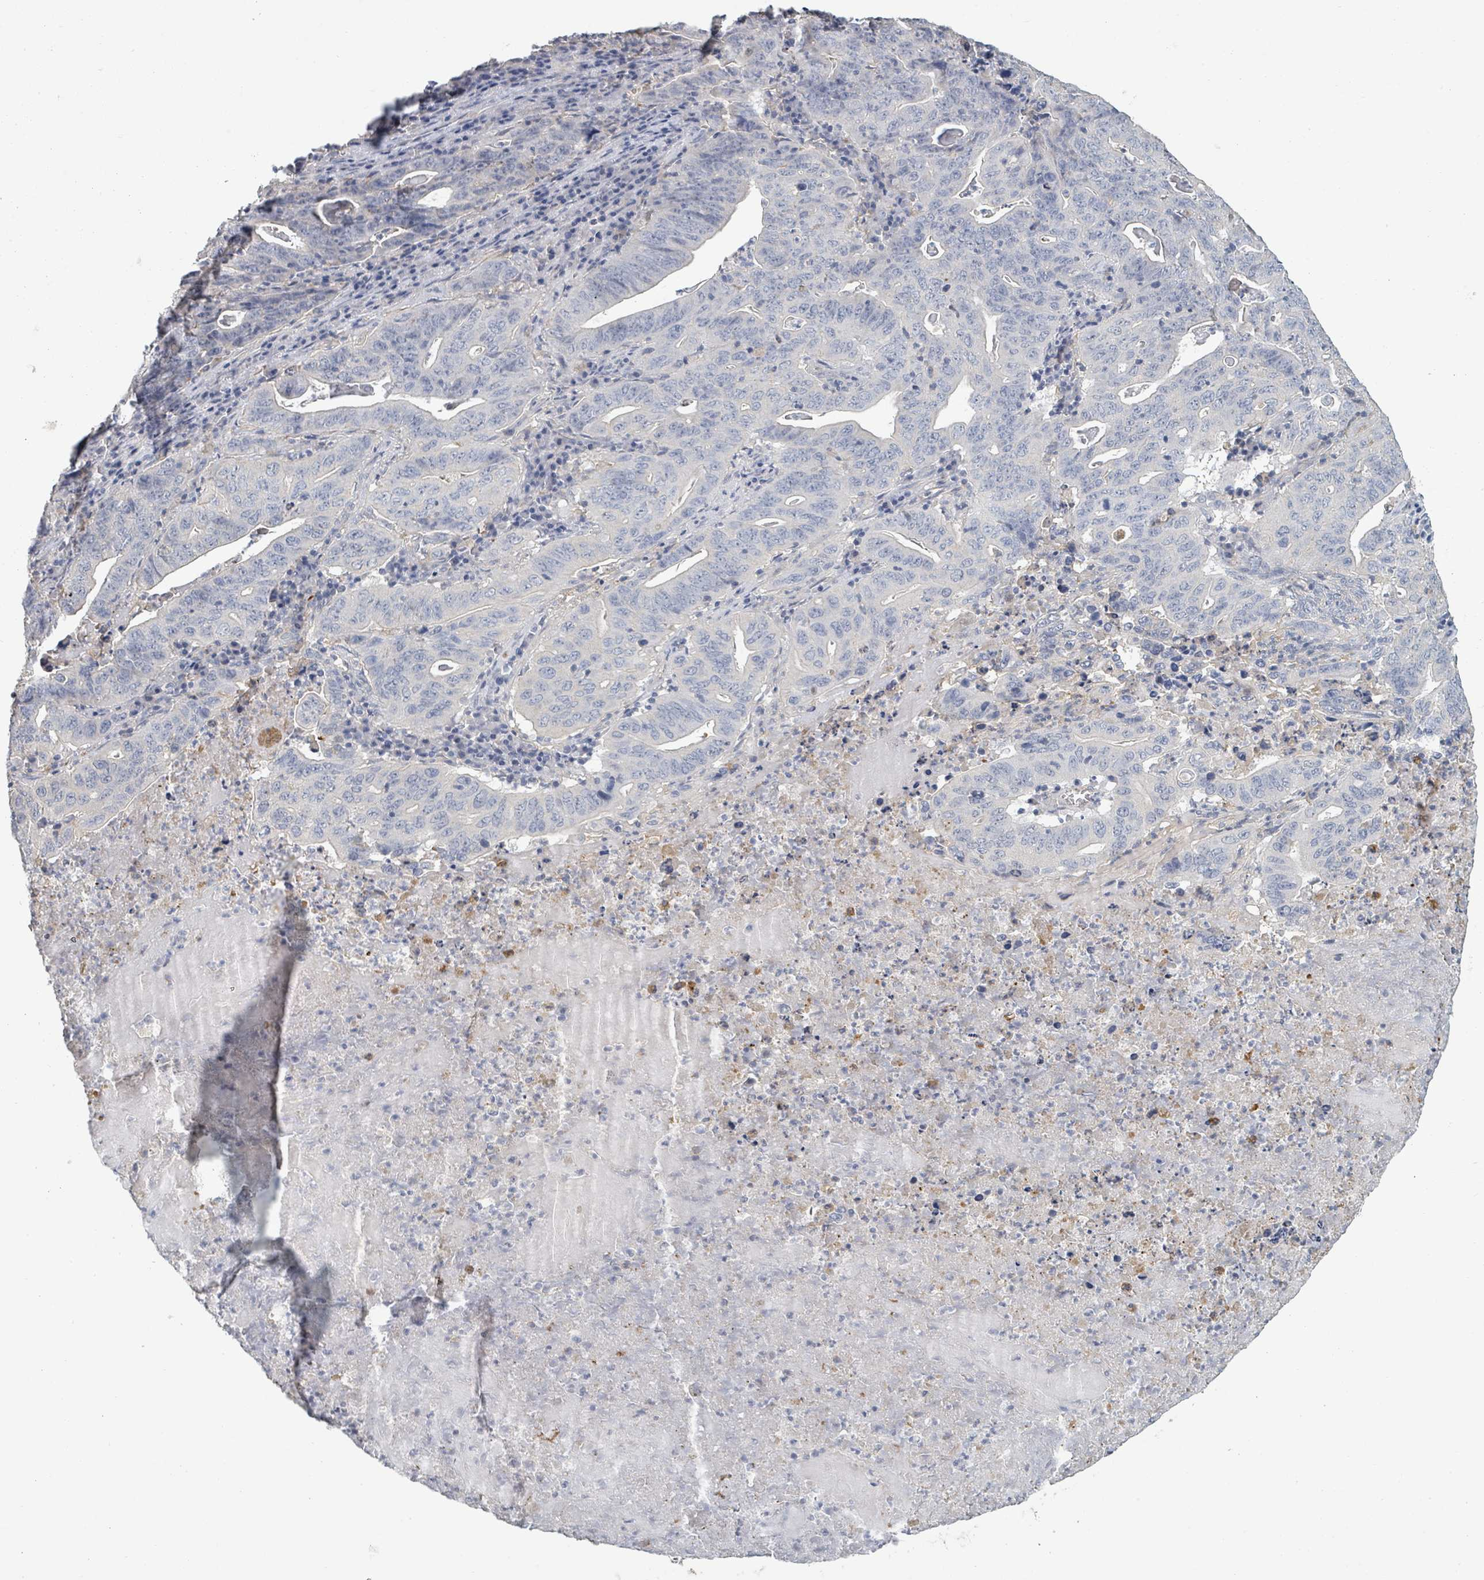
{"staining": {"intensity": "negative", "quantity": "none", "location": "none"}, "tissue": "lung cancer", "cell_type": "Tumor cells", "image_type": "cancer", "snomed": [{"axis": "morphology", "description": "Adenocarcinoma, NOS"}, {"axis": "topography", "description": "Lung"}], "caption": "Tumor cells are negative for brown protein staining in lung cancer (adenocarcinoma).", "gene": "PLAUR", "patient": {"sex": "female", "age": 60}}